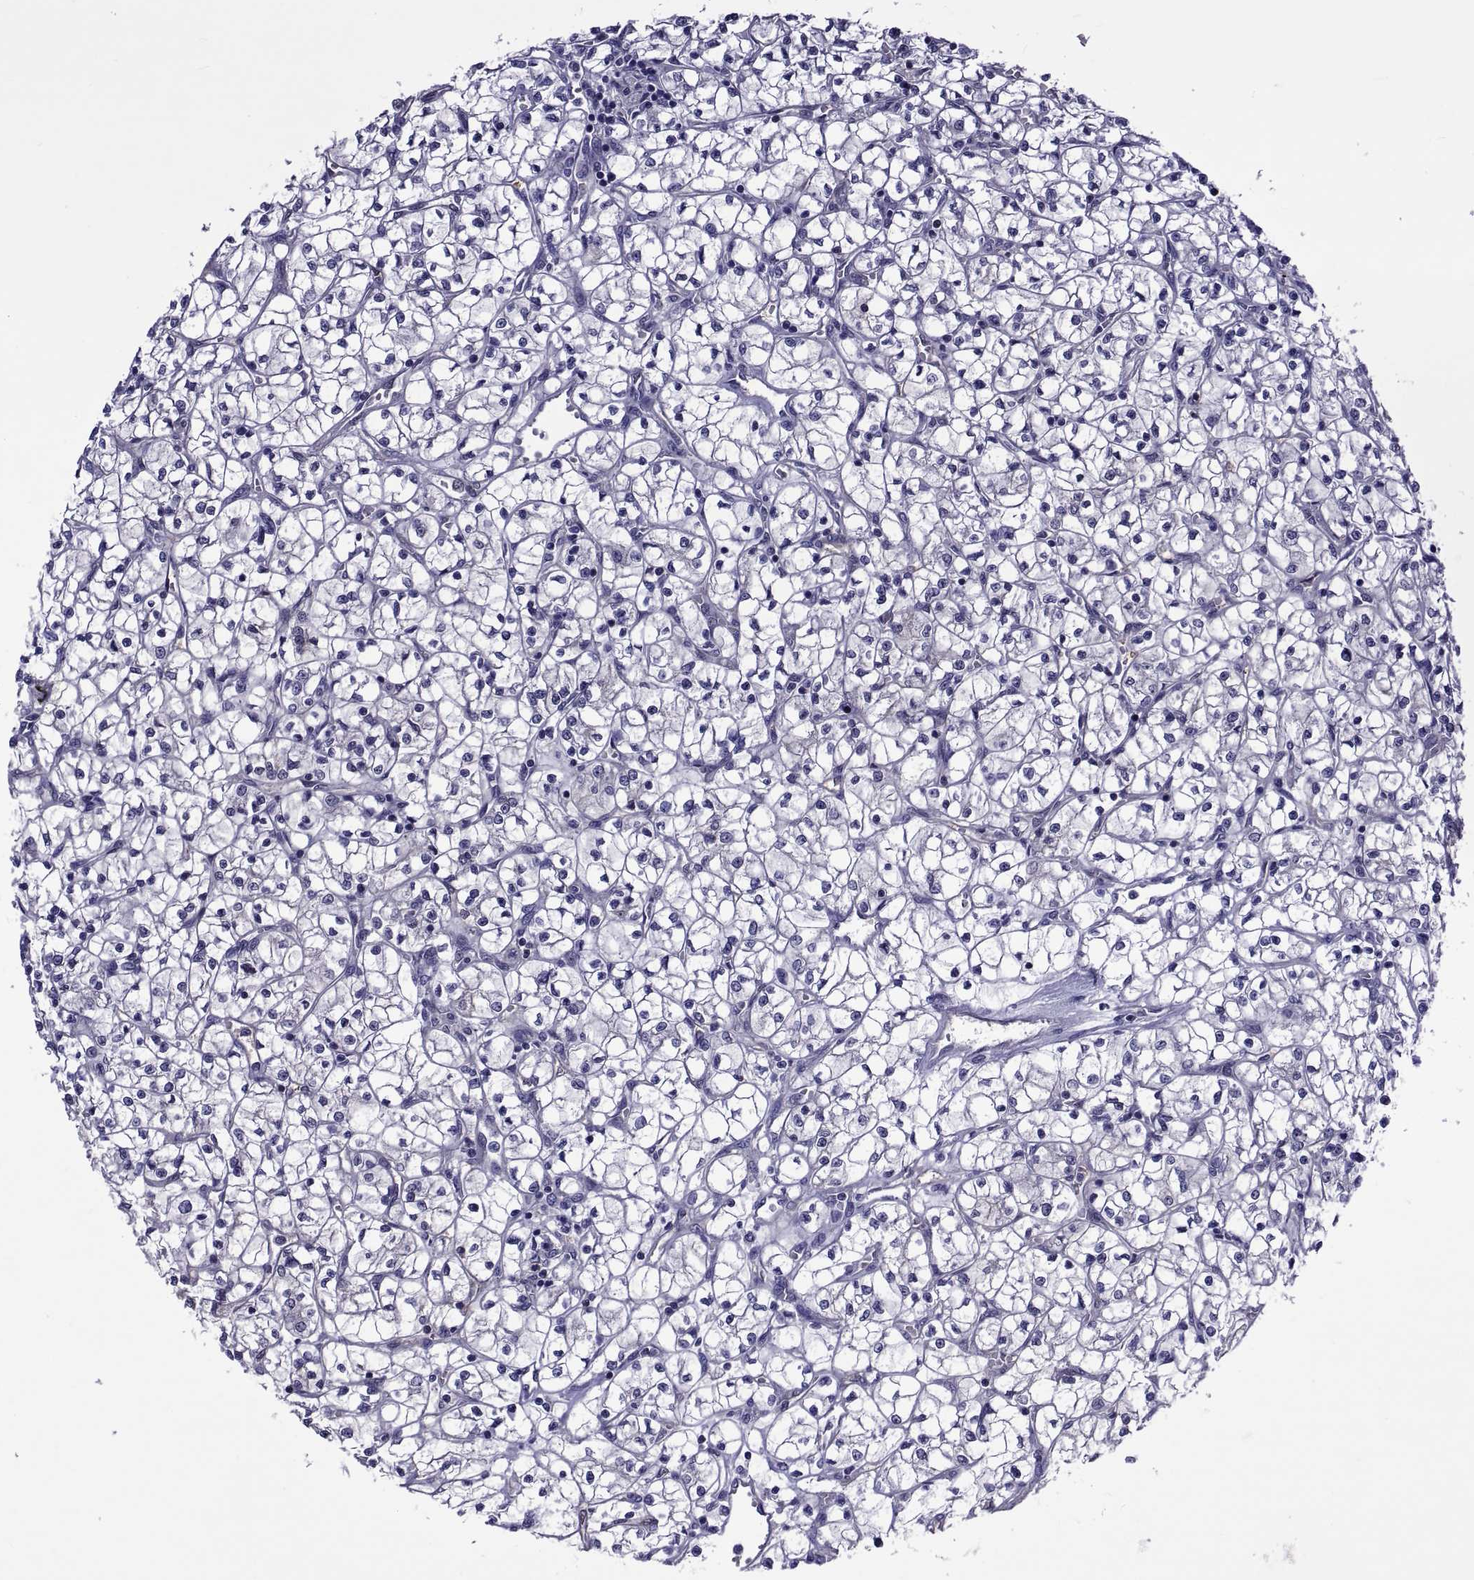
{"staining": {"intensity": "negative", "quantity": "none", "location": "none"}, "tissue": "renal cancer", "cell_type": "Tumor cells", "image_type": "cancer", "snomed": [{"axis": "morphology", "description": "Adenocarcinoma, NOS"}, {"axis": "topography", "description": "Kidney"}], "caption": "This is an immunohistochemistry image of human renal cancer (adenocarcinoma). There is no staining in tumor cells.", "gene": "LCN9", "patient": {"sex": "female", "age": 64}}